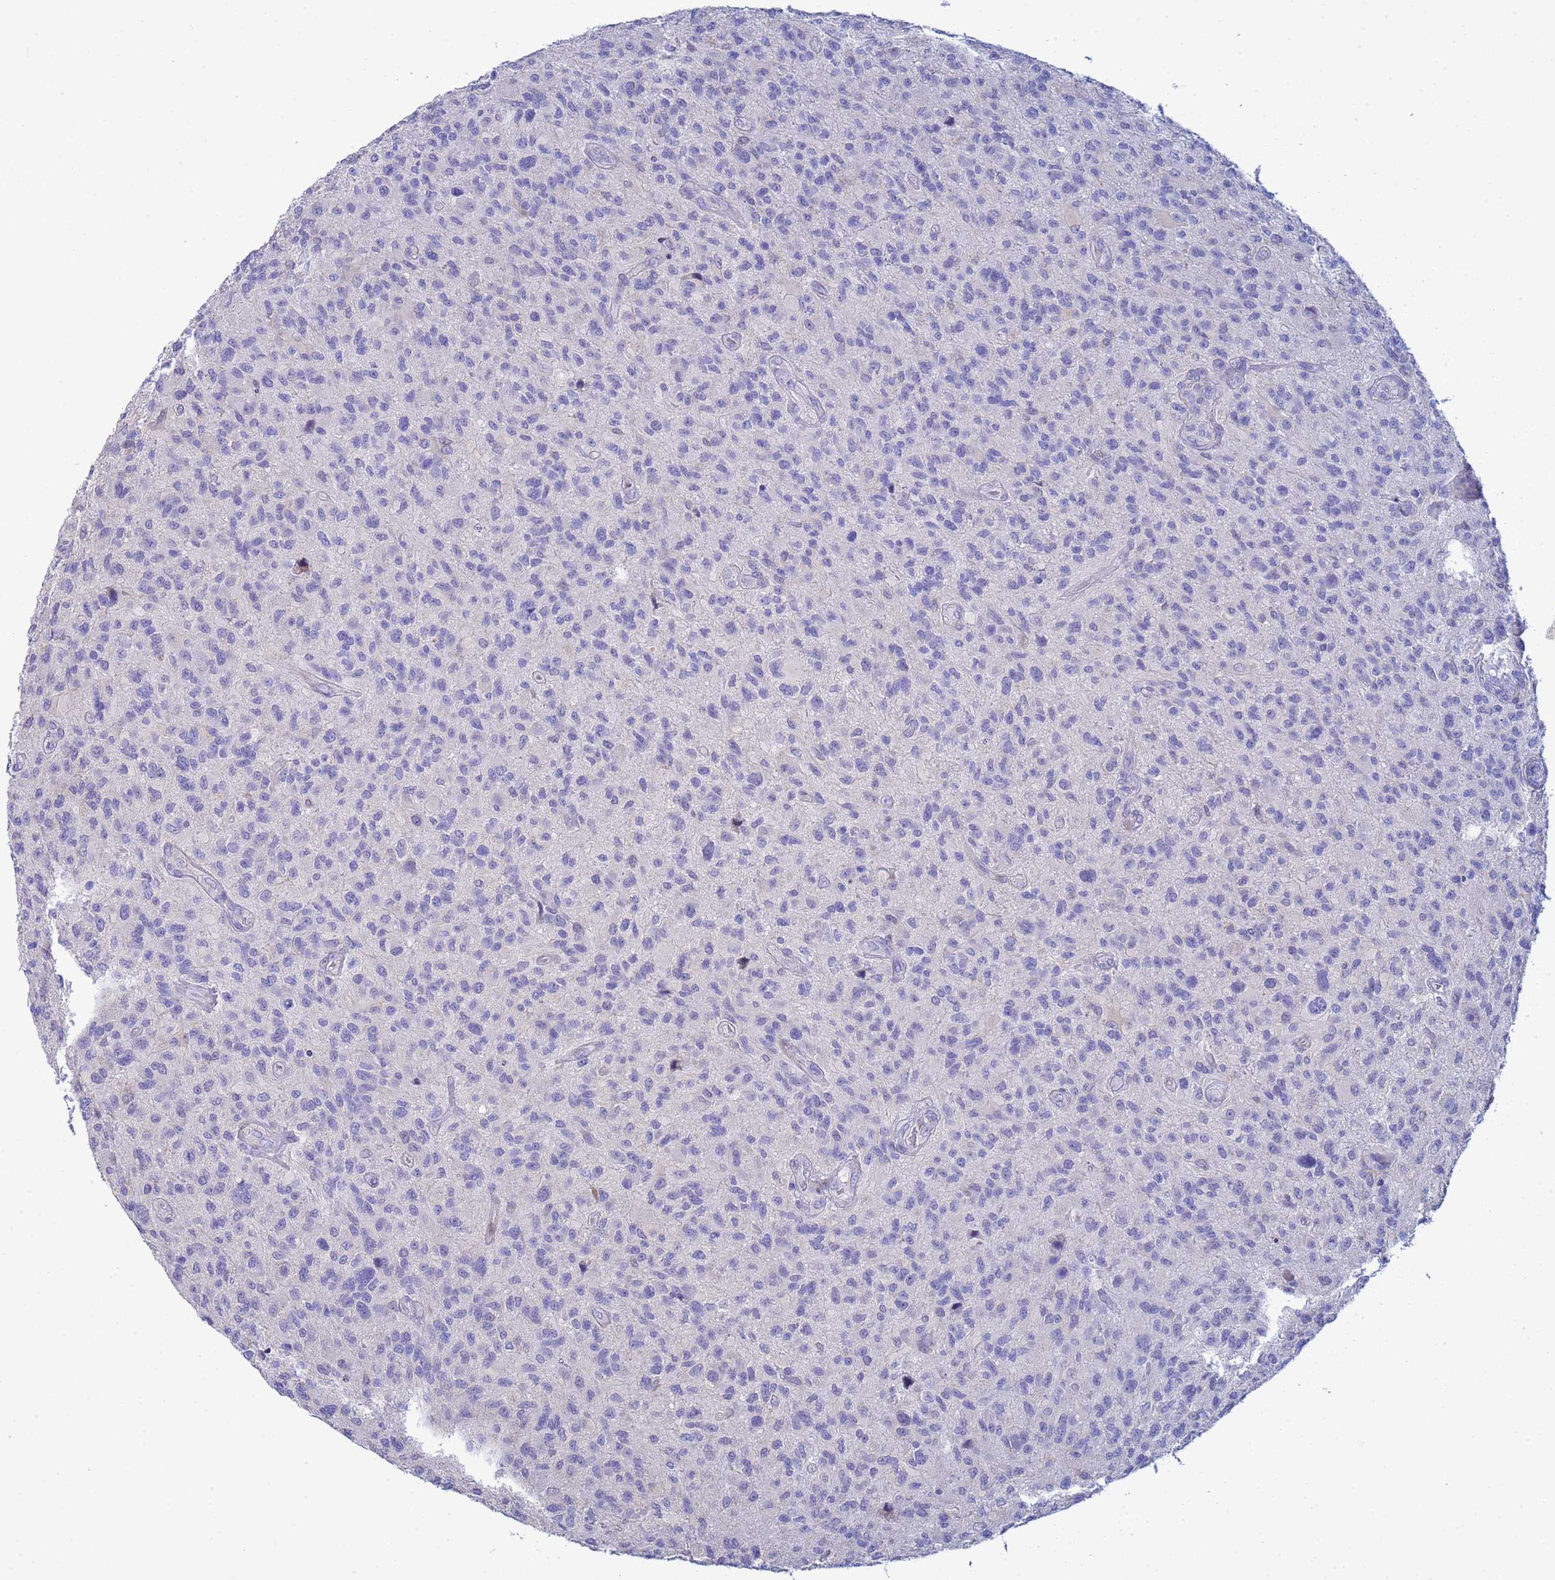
{"staining": {"intensity": "negative", "quantity": "none", "location": "none"}, "tissue": "glioma", "cell_type": "Tumor cells", "image_type": "cancer", "snomed": [{"axis": "morphology", "description": "Glioma, malignant, High grade"}, {"axis": "topography", "description": "Brain"}], "caption": "IHC of high-grade glioma (malignant) shows no staining in tumor cells. (DAB (3,3'-diaminobenzidine) immunohistochemistry, high magnification).", "gene": "PPP6R1", "patient": {"sex": "male", "age": 47}}